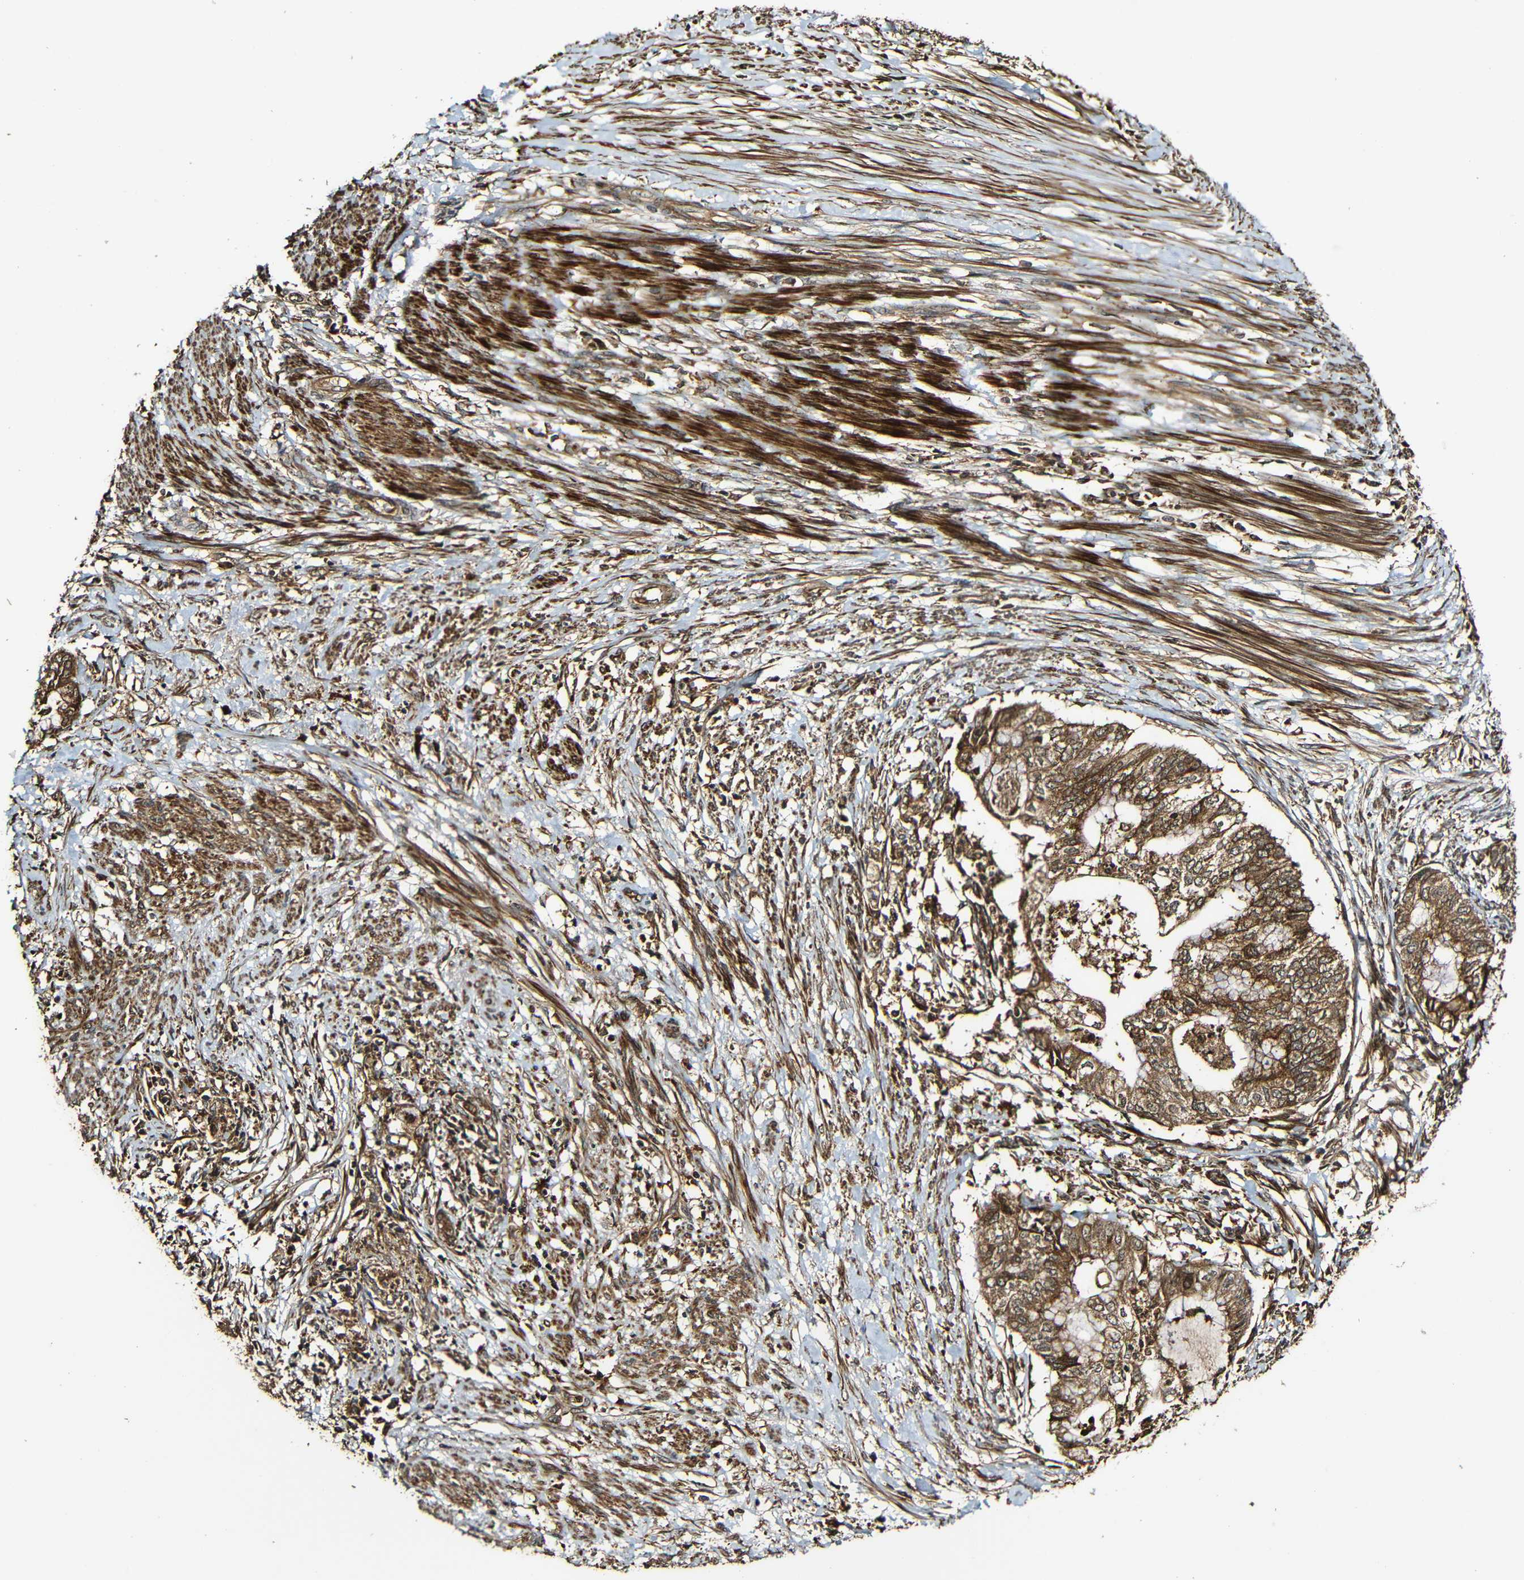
{"staining": {"intensity": "moderate", "quantity": ">75%", "location": "cytoplasmic/membranous"}, "tissue": "endometrial cancer", "cell_type": "Tumor cells", "image_type": "cancer", "snomed": [{"axis": "morphology", "description": "Necrosis, NOS"}, {"axis": "morphology", "description": "Adenocarcinoma, NOS"}, {"axis": "topography", "description": "Endometrium"}], "caption": "Immunohistochemistry of human endometrial adenocarcinoma displays medium levels of moderate cytoplasmic/membranous expression in approximately >75% of tumor cells.", "gene": "CASP8", "patient": {"sex": "female", "age": 79}}